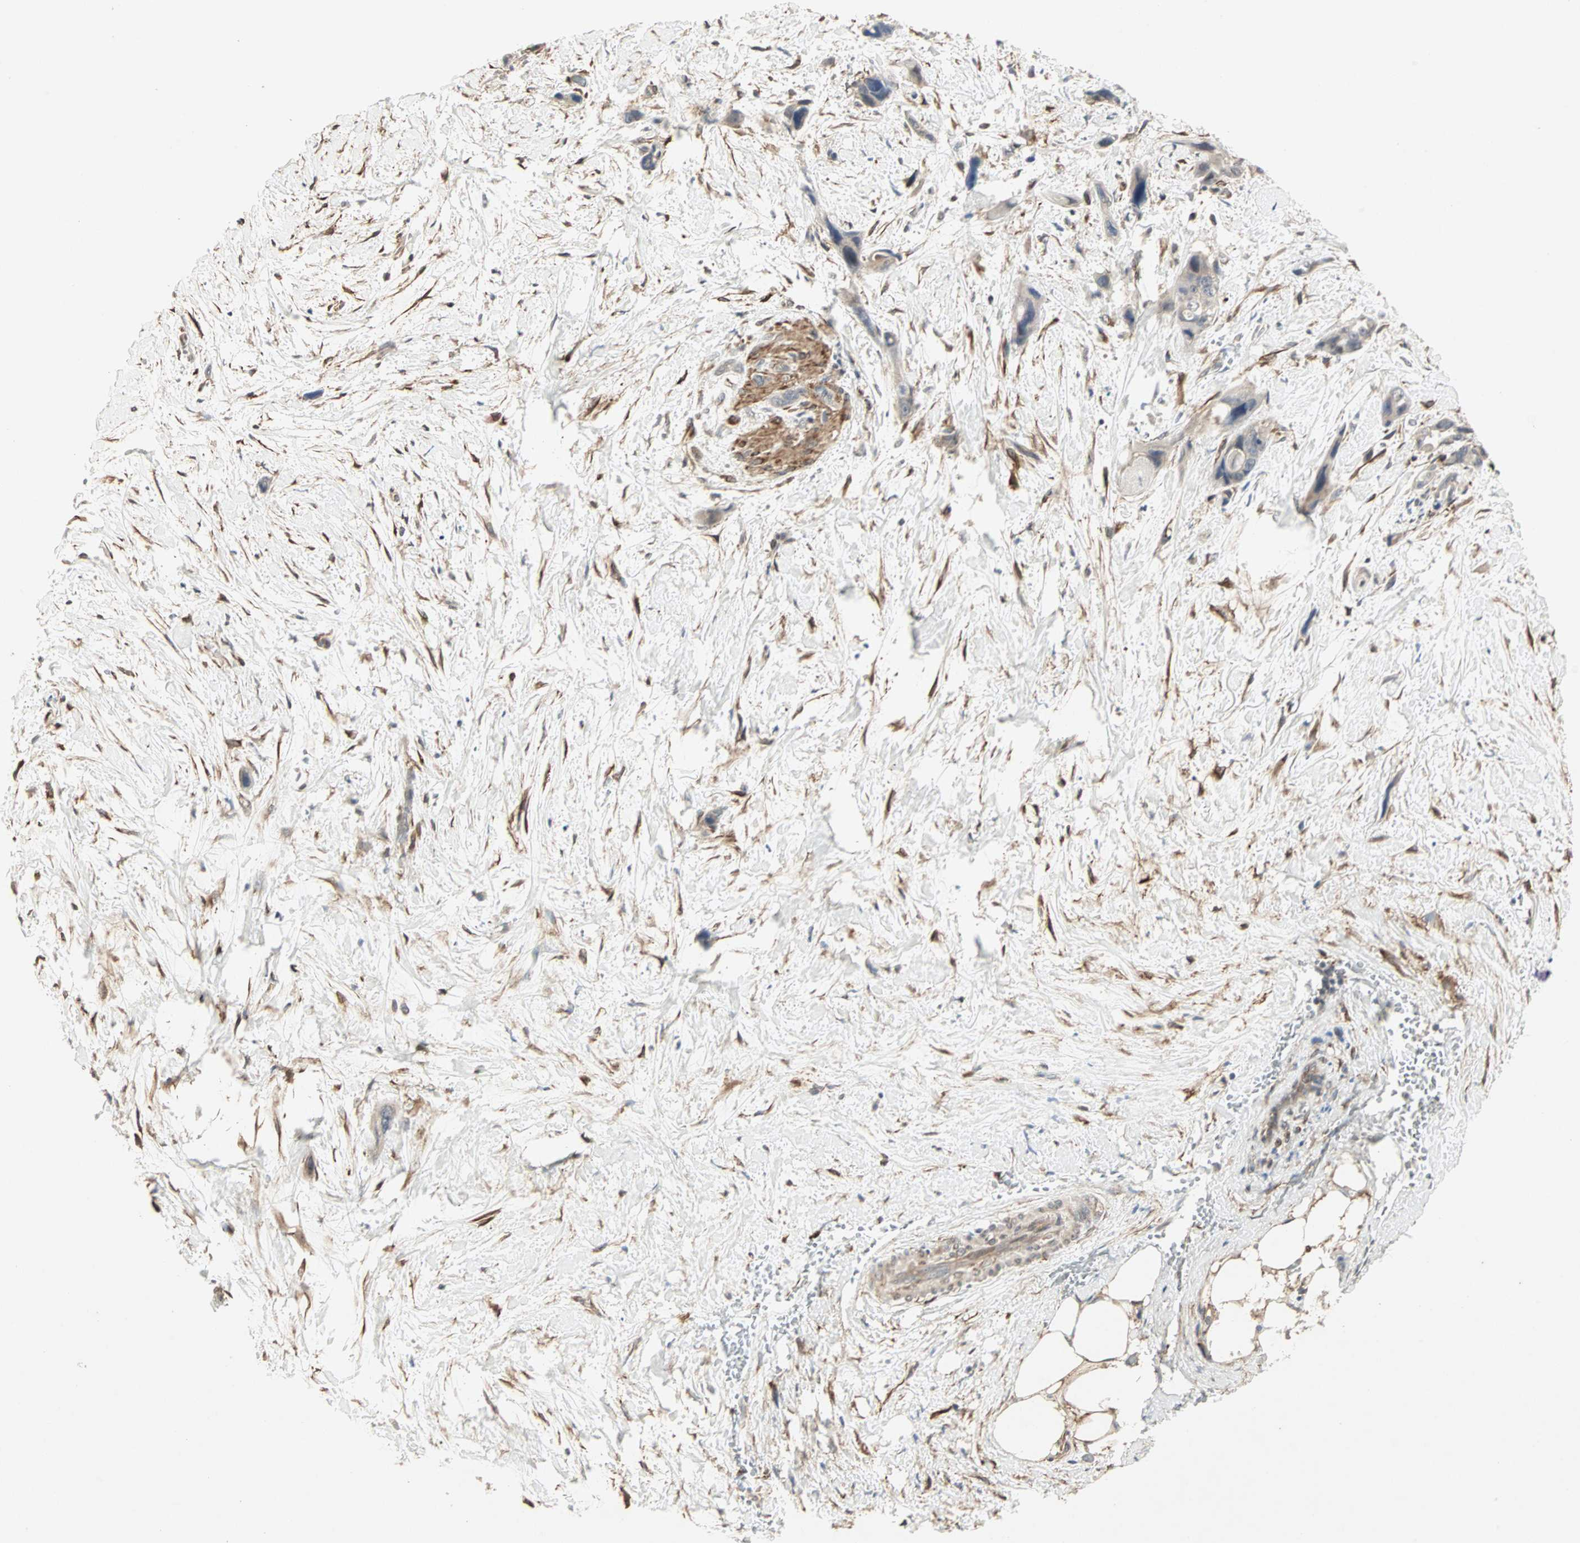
{"staining": {"intensity": "weak", "quantity": "<25%", "location": "cytoplasmic/membranous"}, "tissue": "pancreatic cancer", "cell_type": "Tumor cells", "image_type": "cancer", "snomed": [{"axis": "morphology", "description": "Adenocarcinoma, NOS"}, {"axis": "topography", "description": "Pancreas"}], "caption": "Pancreatic cancer was stained to show a protein in brown. There is no significant staining in tumor cells.", "gene": "TRPV4", "patient": {"sex": "male", "age": 46}}